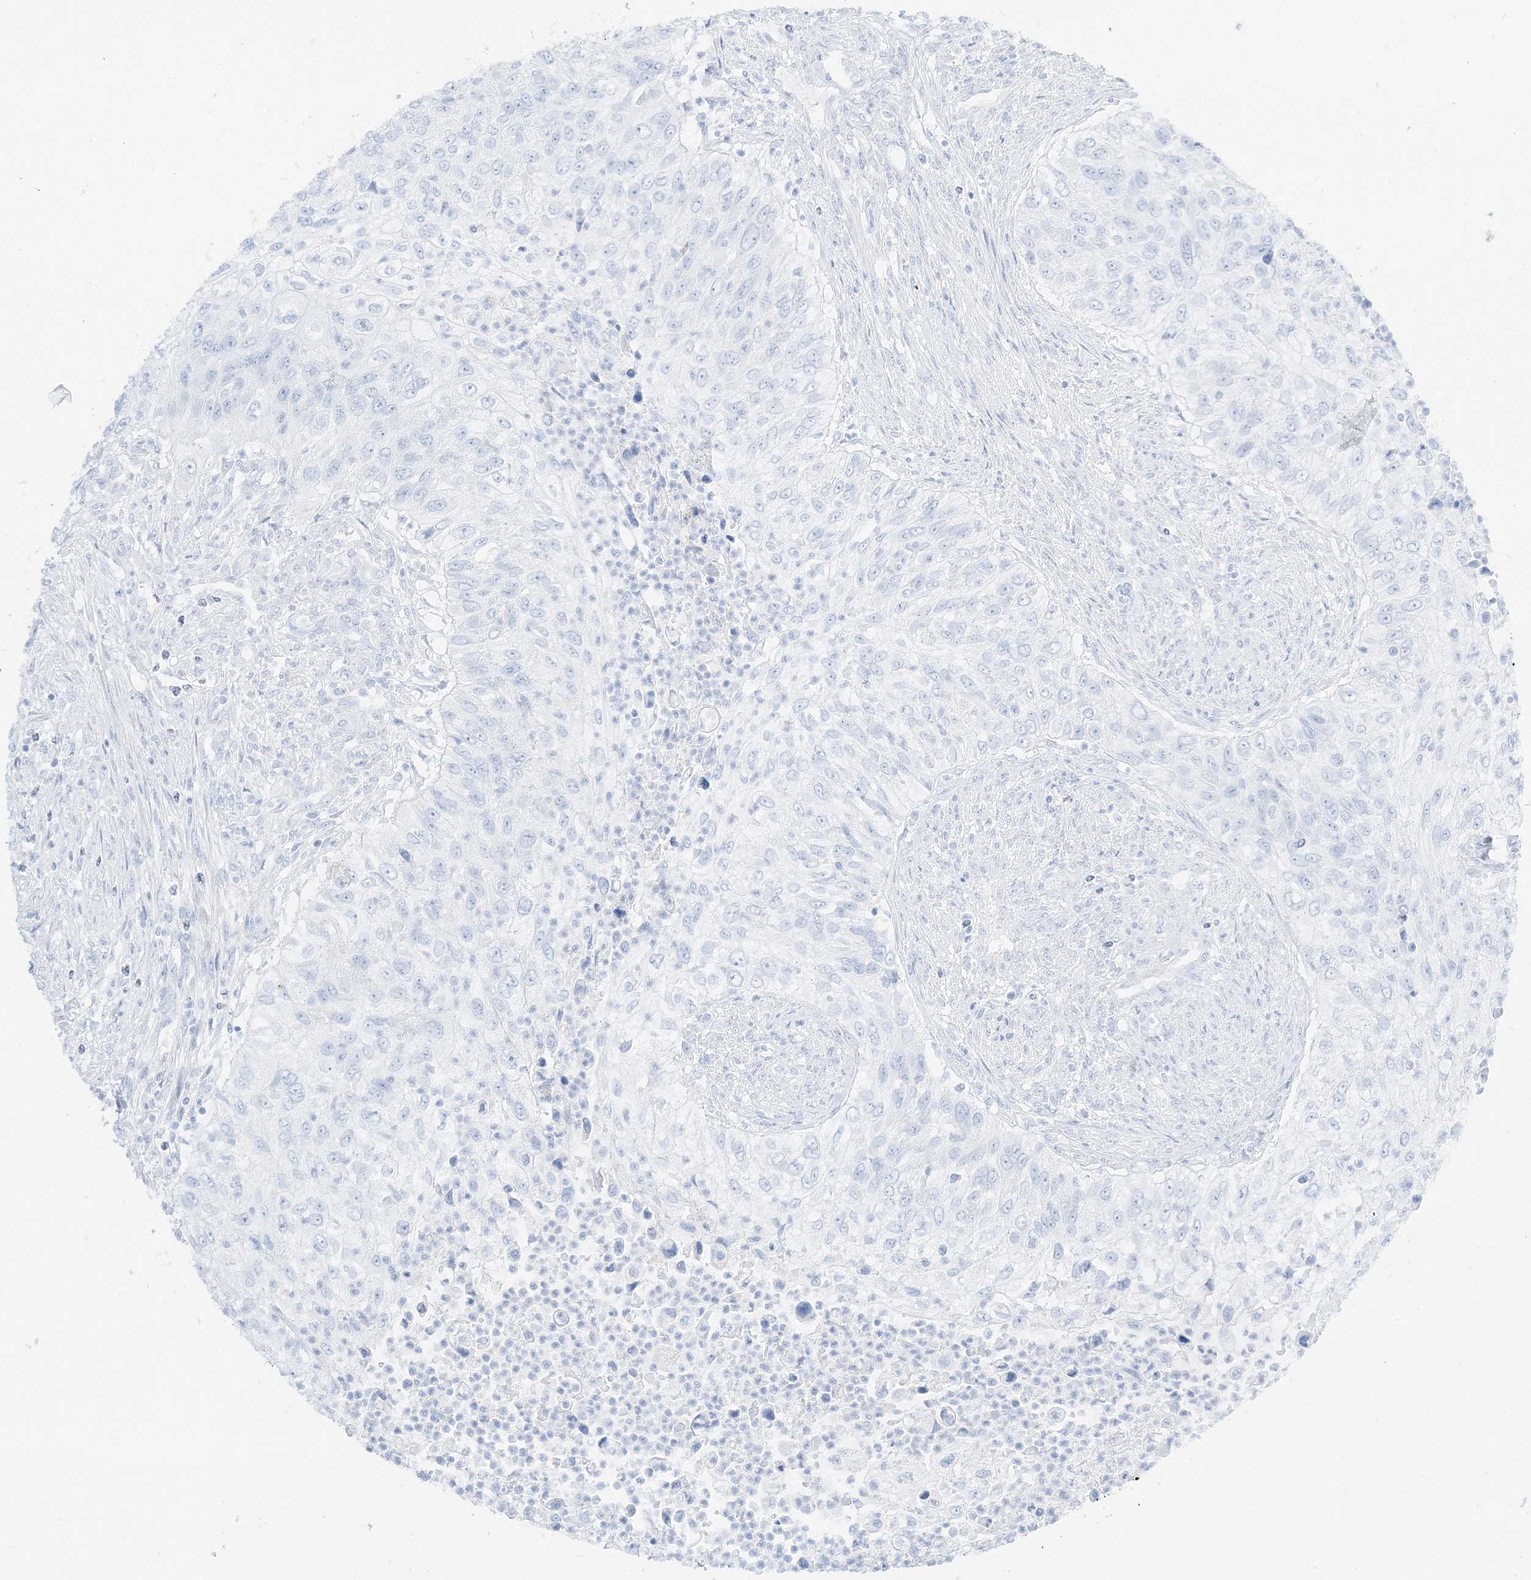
{"staining": {"intensity": "negative", "quantity": "none", "location": "none"}, "tissue": "urothelial cancer", "cell_type": "Tumor cells", "image_type": "cancer", "snomed": [{"axis": "morphology", "description": "Urothelial carcinoma, High grade"}, {"axis": "topography", "description": "Urinary bladder"}], "caption": "Immunohistochemical staining of human urothelial carcinoma (high-grade) shows no significant staining in tumor cells.", "gene": "SLC22A13", "patient": {"sex": "female", "age": 60}}